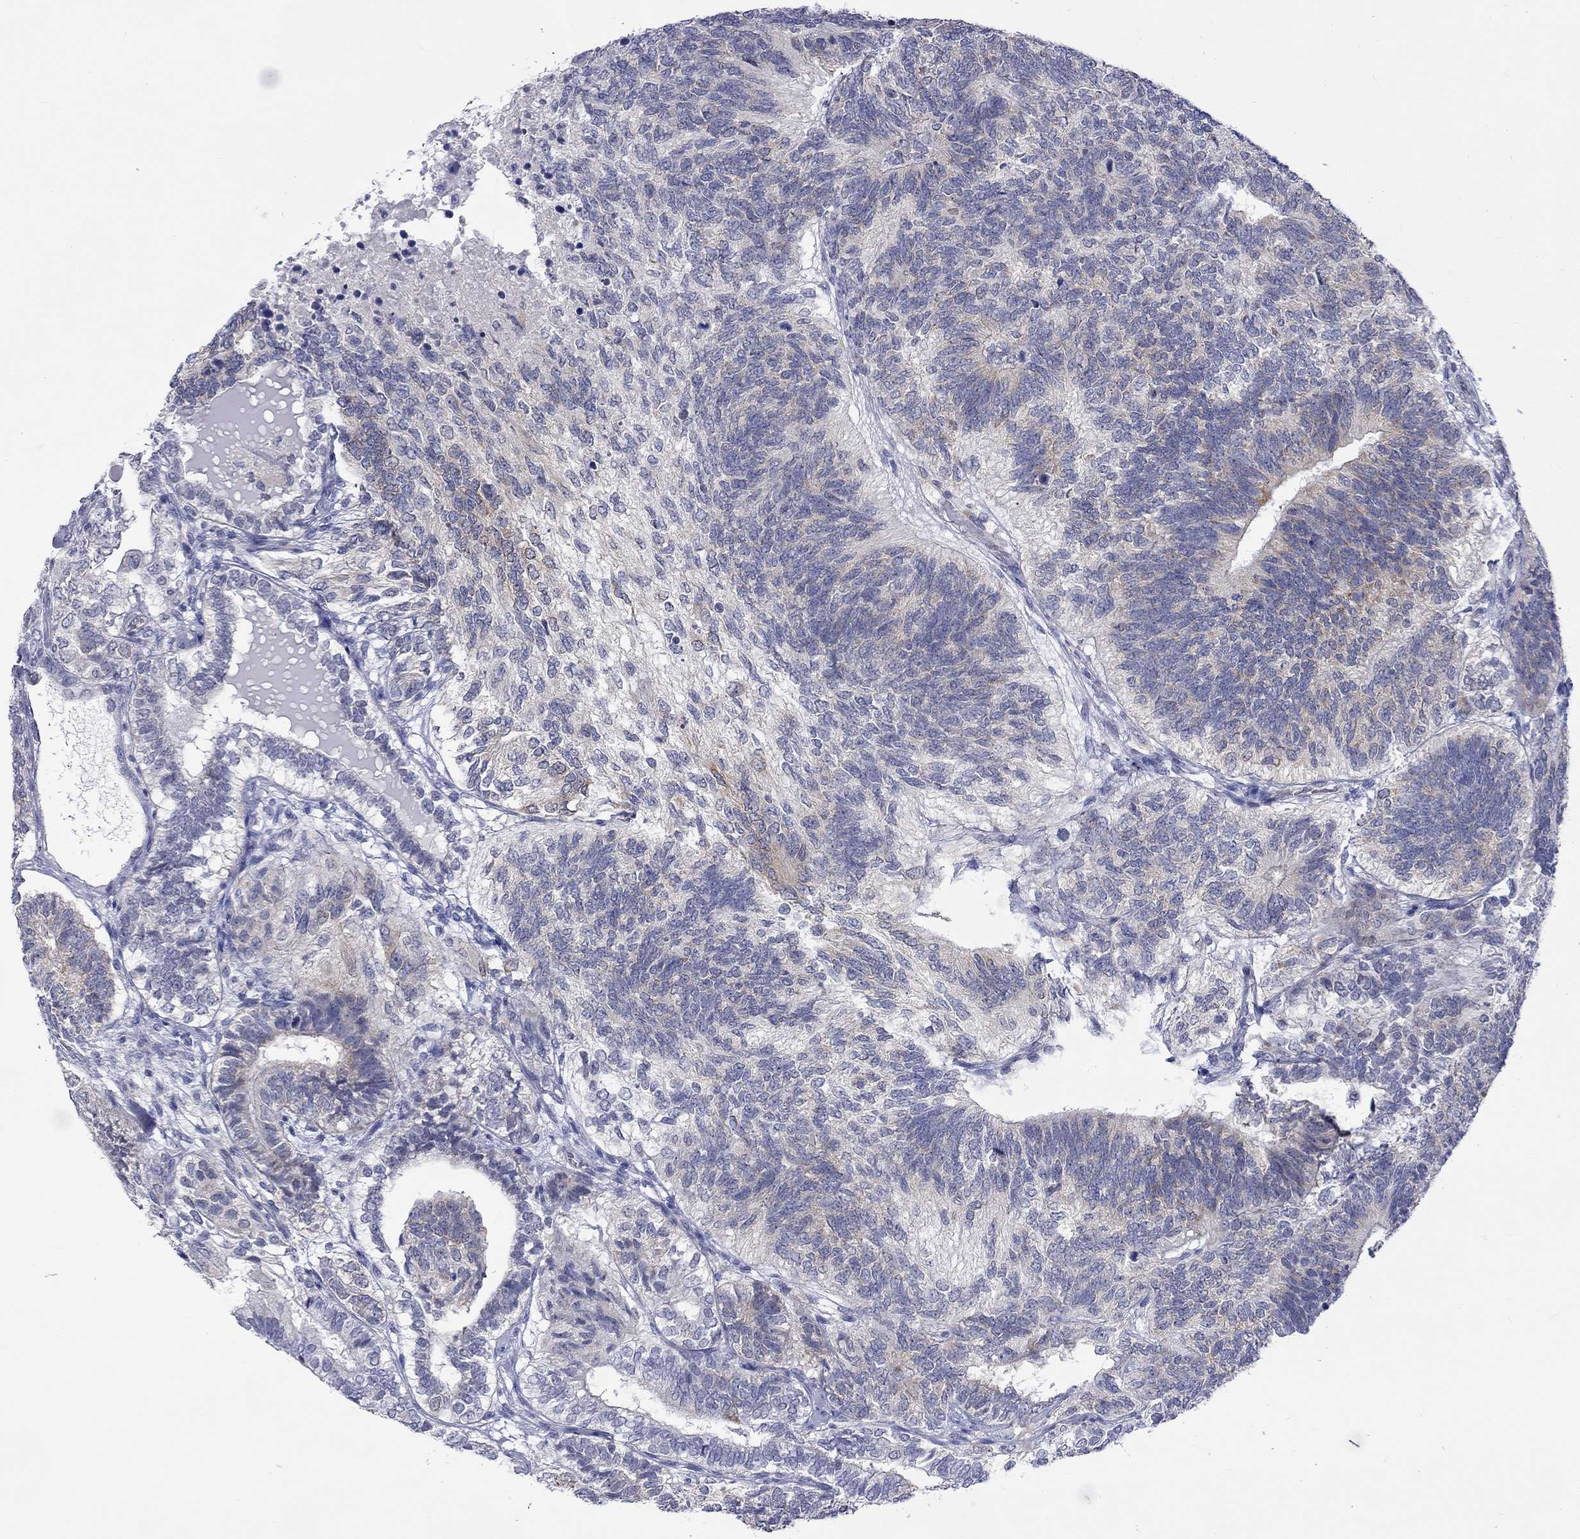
{"staining": {"intensity": "negative", "quantity": "none", "location": "none"}, "tissue": "testis cancer", "cell_type": "Tumor cells", "image_type": "cancer", "snomed": [{"axis": "morphology", "description": "Seminoma, NOS"}, {"axis": "morphology", "description": "Carcinoma, Embryonal, NOS"}, {"axis": "topography", "description": "Testis"}], "caption": "DAB (3,3'-diaminobenzidine) immunohistochemical staining of human testis seminoma displays no significant staining in tumor cells. Nuclei are stained in blue.", "gene": "CERS1", "patient": {"sex": "male", "age": 41}}